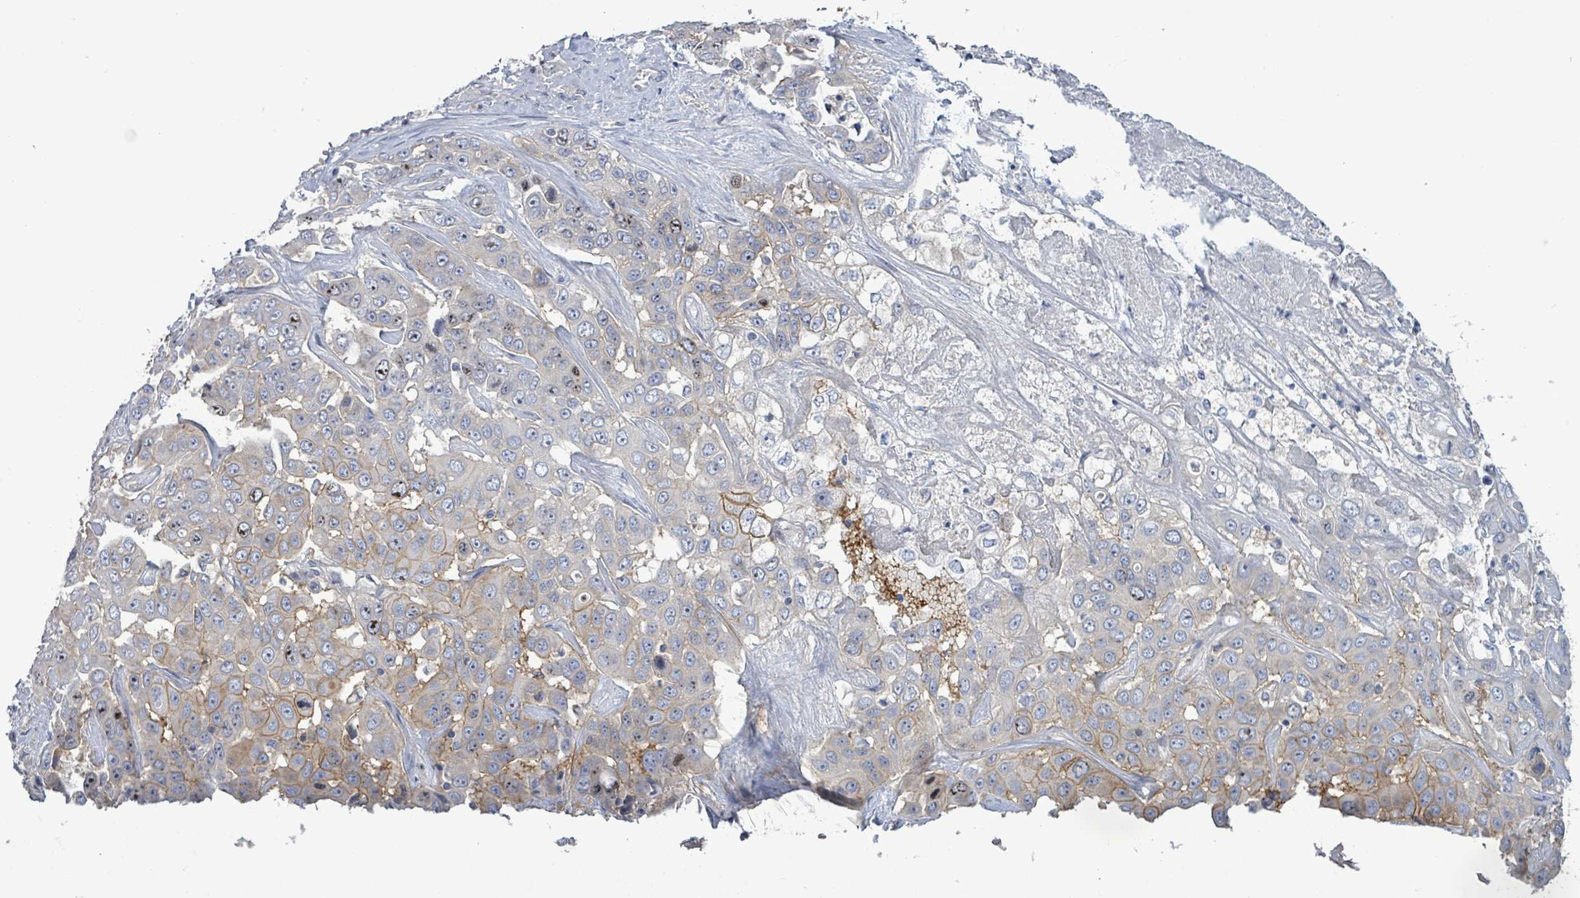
{"staining": {"intensity": "moderate", "quantity": "<25%", "location": "cytoplasmic/membranous"}, "tissue": "liver cancer", "cell_type": "Tumor cells", "image_type": "cancer", "snomed": [{"axis": "morphology", "description": "Cholangiocarcinoma"}, {"axis": "topography", "description": "Liver"}], "caption": "Human liver cancer stained for a protein (brown) reveals moderate cytoplasmic/membranous positive positivity in about <25% of tumor cells.", "gene": "KRAS", "patient": {"sex": "female", "age": 52}}